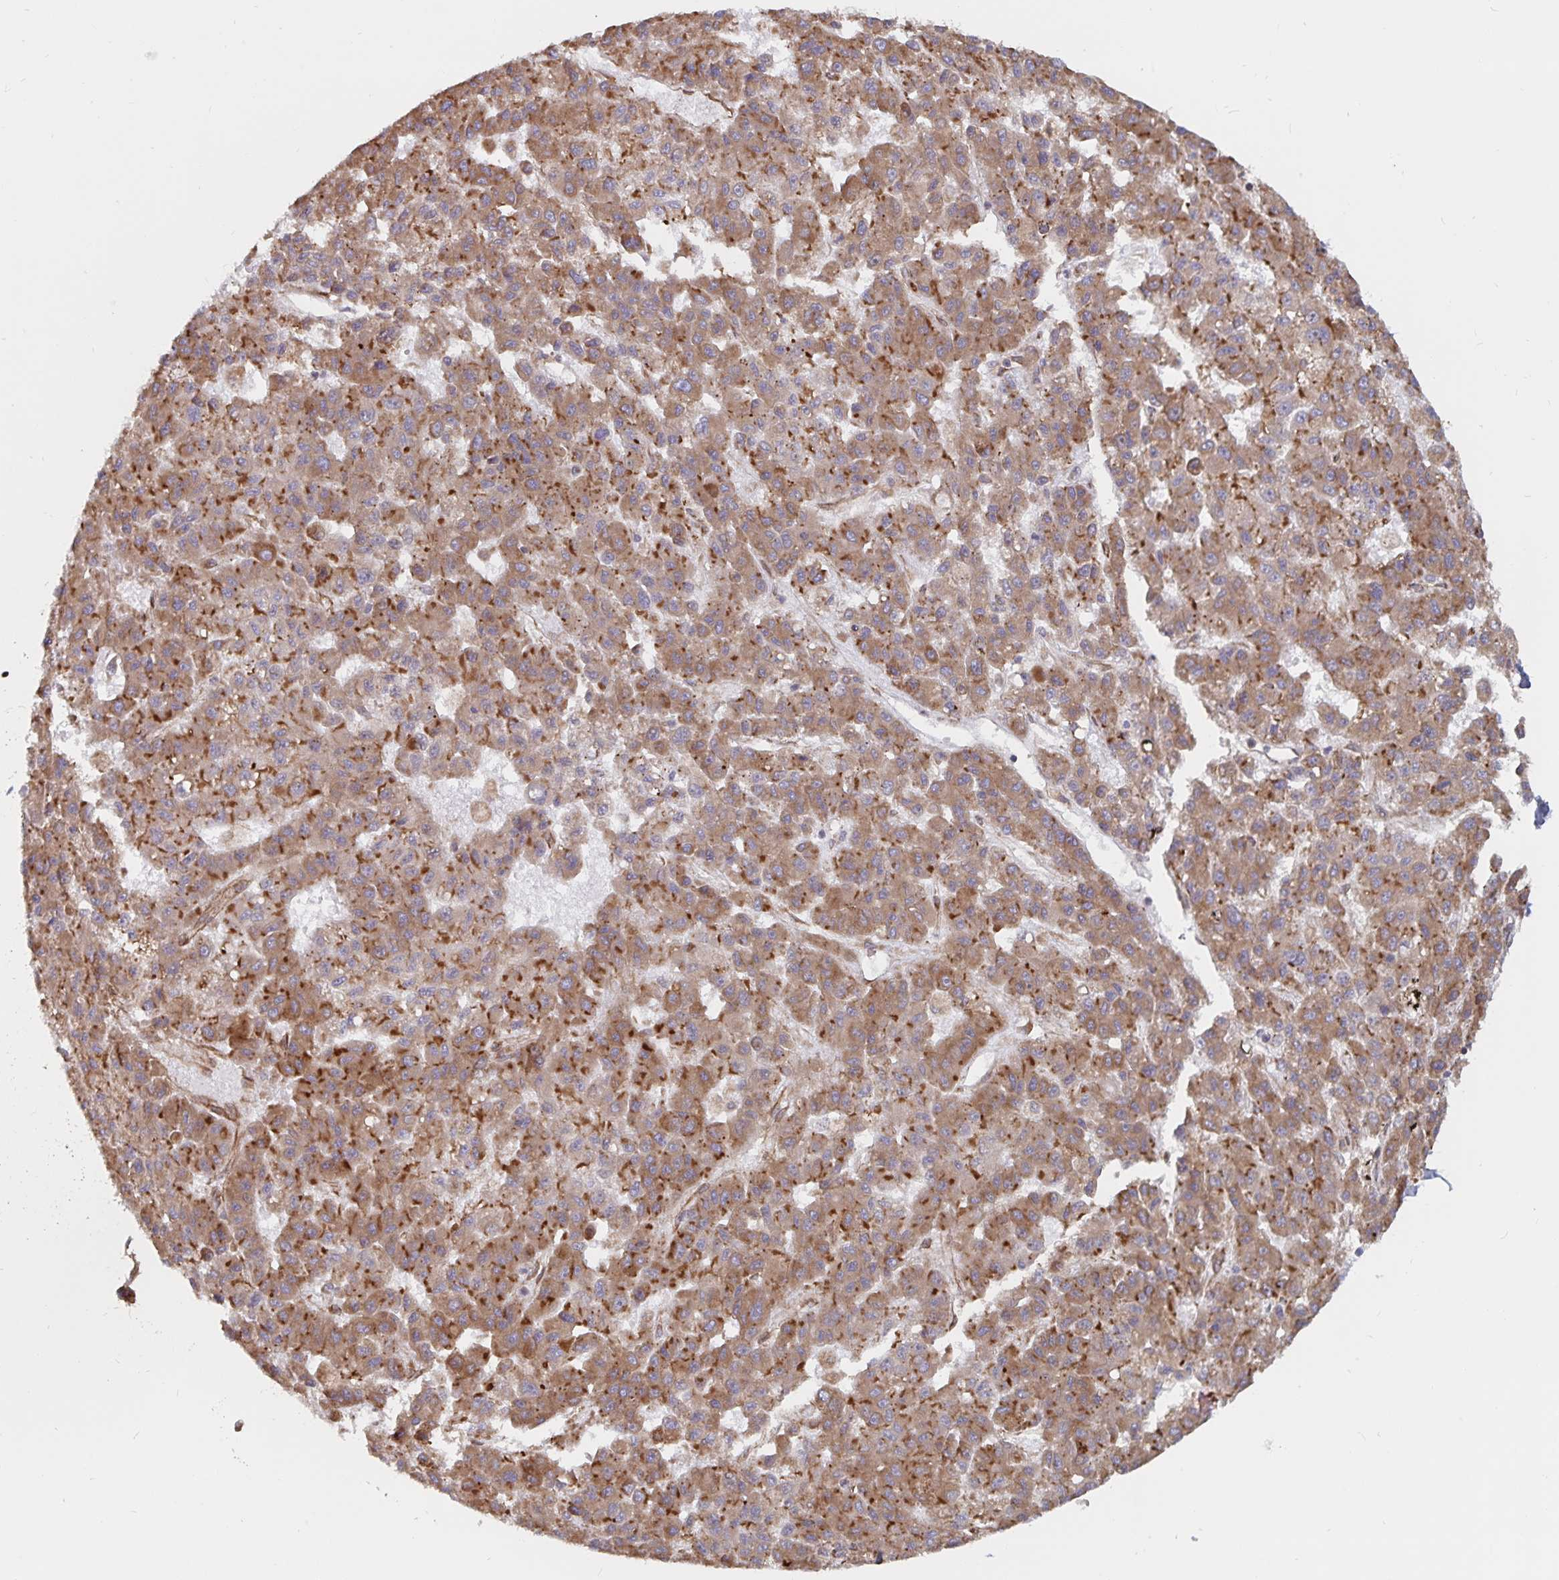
{"staining": {"intensity": "moderate", "quantity": ">75%", "location": "cytoplasmic/membranous"}, "tissue": "liver cancer", "cell_type": "Tumor cells", "image_type": "cancer", "snomed": [{"axis": "morphology", "description": "Carcinoma, Hepatocellular, NOS"}, {"axis": "topography", "description": "Liver"}], "caption": "A brown stain highlights moderate cytoplasmic/membranous expression of a protein in hepatocellular carcinoma (liver) tumor cells.", "gene": "BCAP29", "patient": {"sex": "male", "age": 70}}